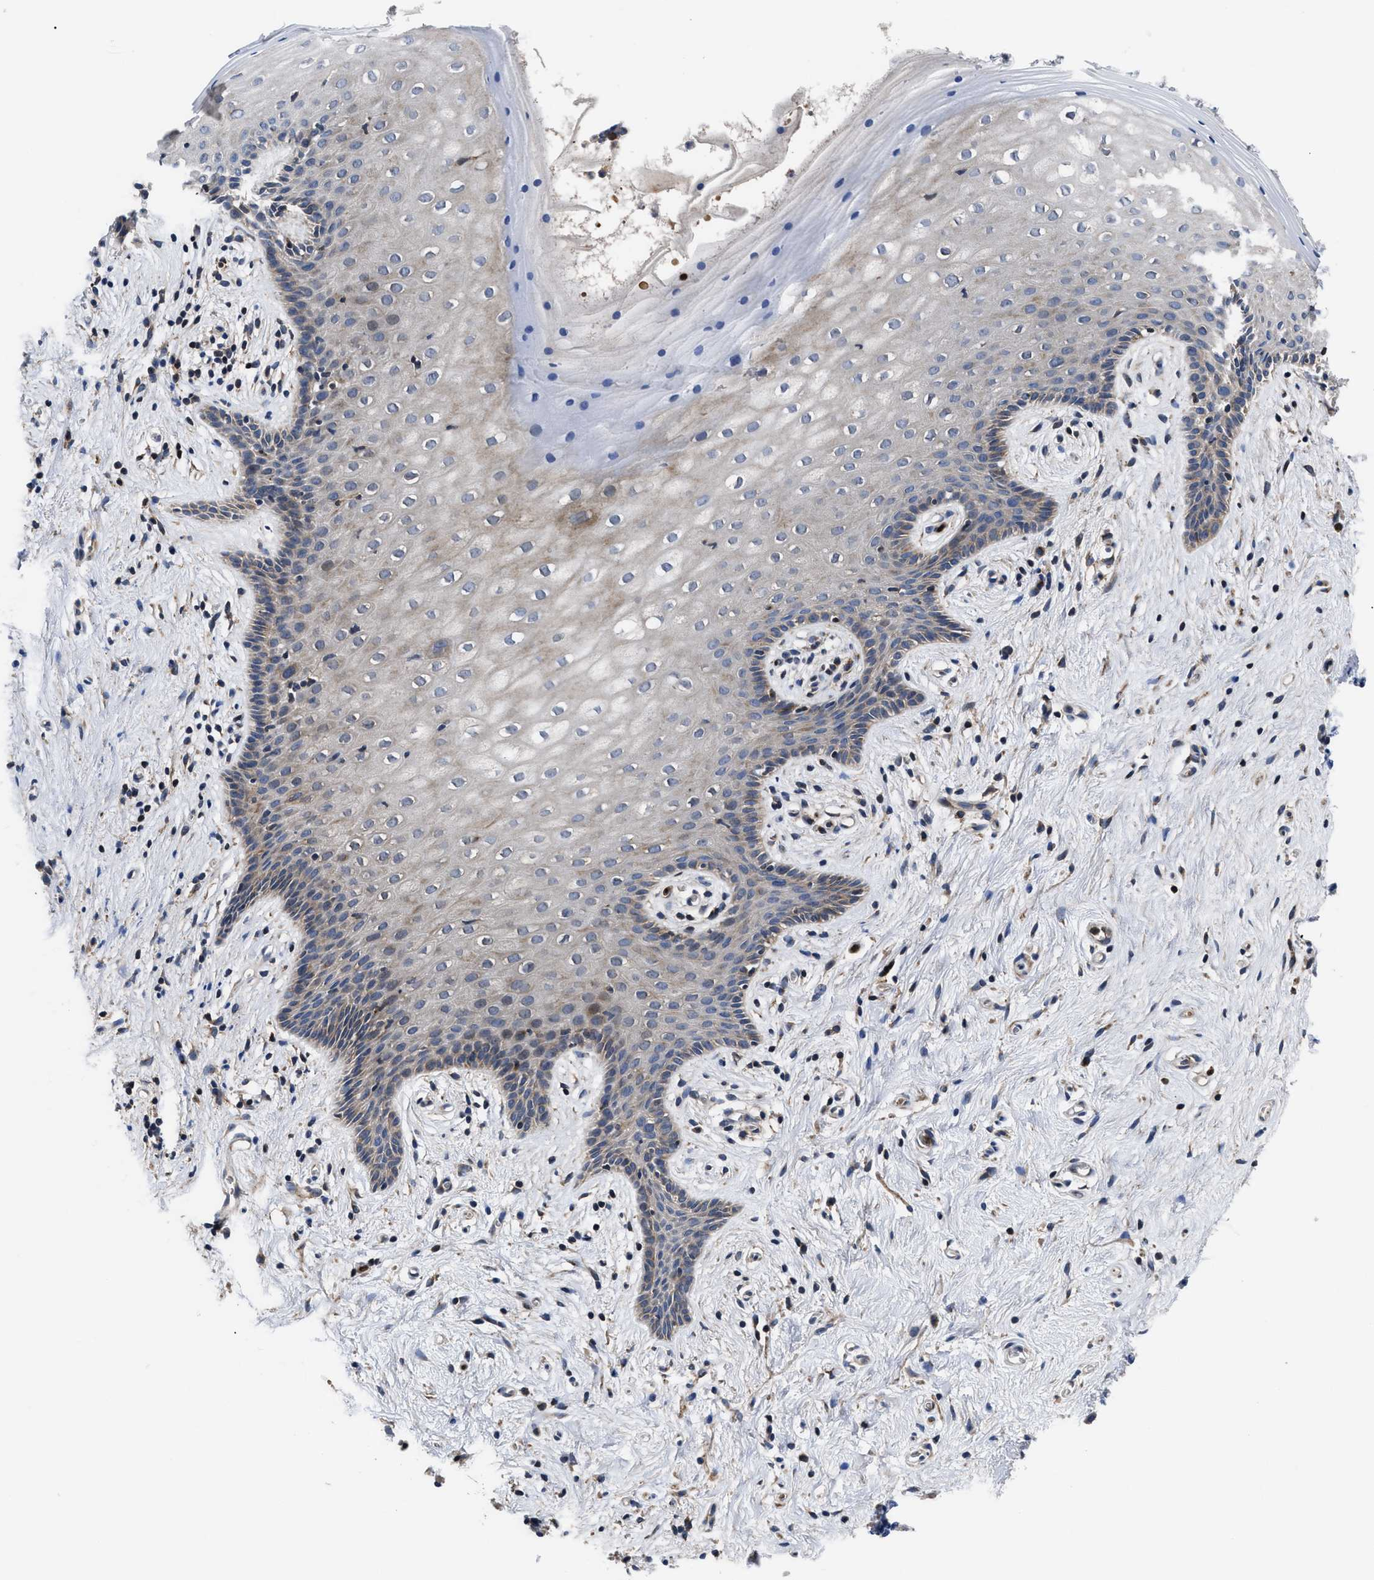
{"staining": {"intensity": "weak", "quantity": "25%-75%", "location": "cytoplasmic/membranous"}, "tissue": "vagina", "cell_type": "Squamous epithelial cells", "image_type": "normal", "snomed": [{"axis": "morphology", "description": "Normal tissue, NOS"}, {"axis": "topography", "description": "Vagina"}], "caption": "Normal vagina exhibits weak cytoplasmic/membranous positivity in approximately 25%-75% of squamous epithelial cells, visualized by immunohistochemistry. (Brightfield microscopy of DAB IHC at high magnification).", "gene": "YBEY", "patient": {"sex": "female", "age": 44}}